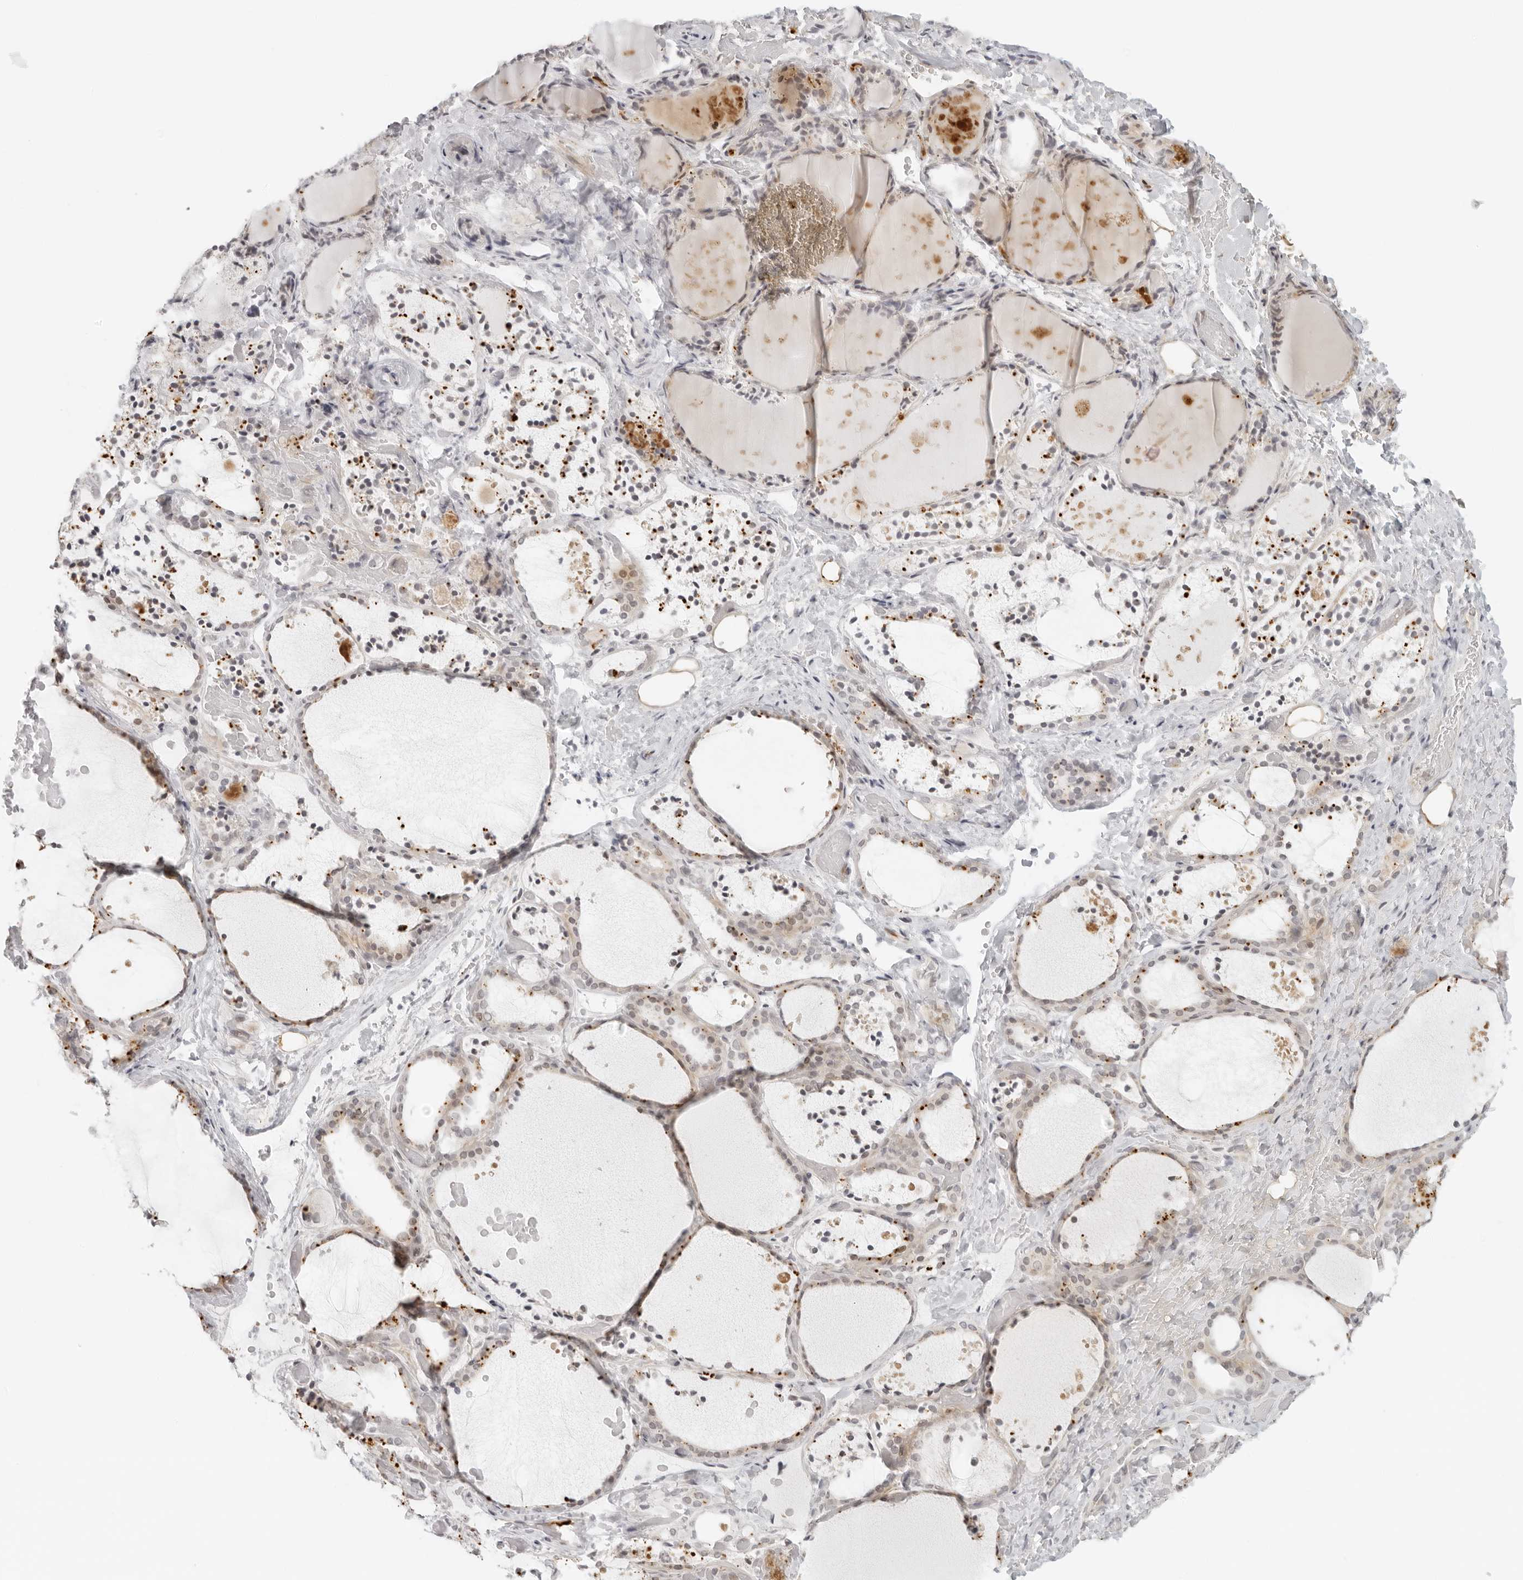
{"staining": {"intensity": "moderate", "quantity": "<25%", "location": "cytoplasmic/membranous"}, "tissue": "thyroid gland", "cell_type": "Glandular cells", "image_type": "normal", "snomed": [{"axis": "morphology", "description": "Normal tissue, NOS"}, {"axis": "topography", "description": "Thyroid gland"}], "caption": "Thyroid gland was stained to show a protein in brown. There is low levels of moderate cytoplasmic/membranous positivity in approximately <25% of glandular cells.", "gene": "ZNF678", "patient": {"sex": "female", "age": 44}}